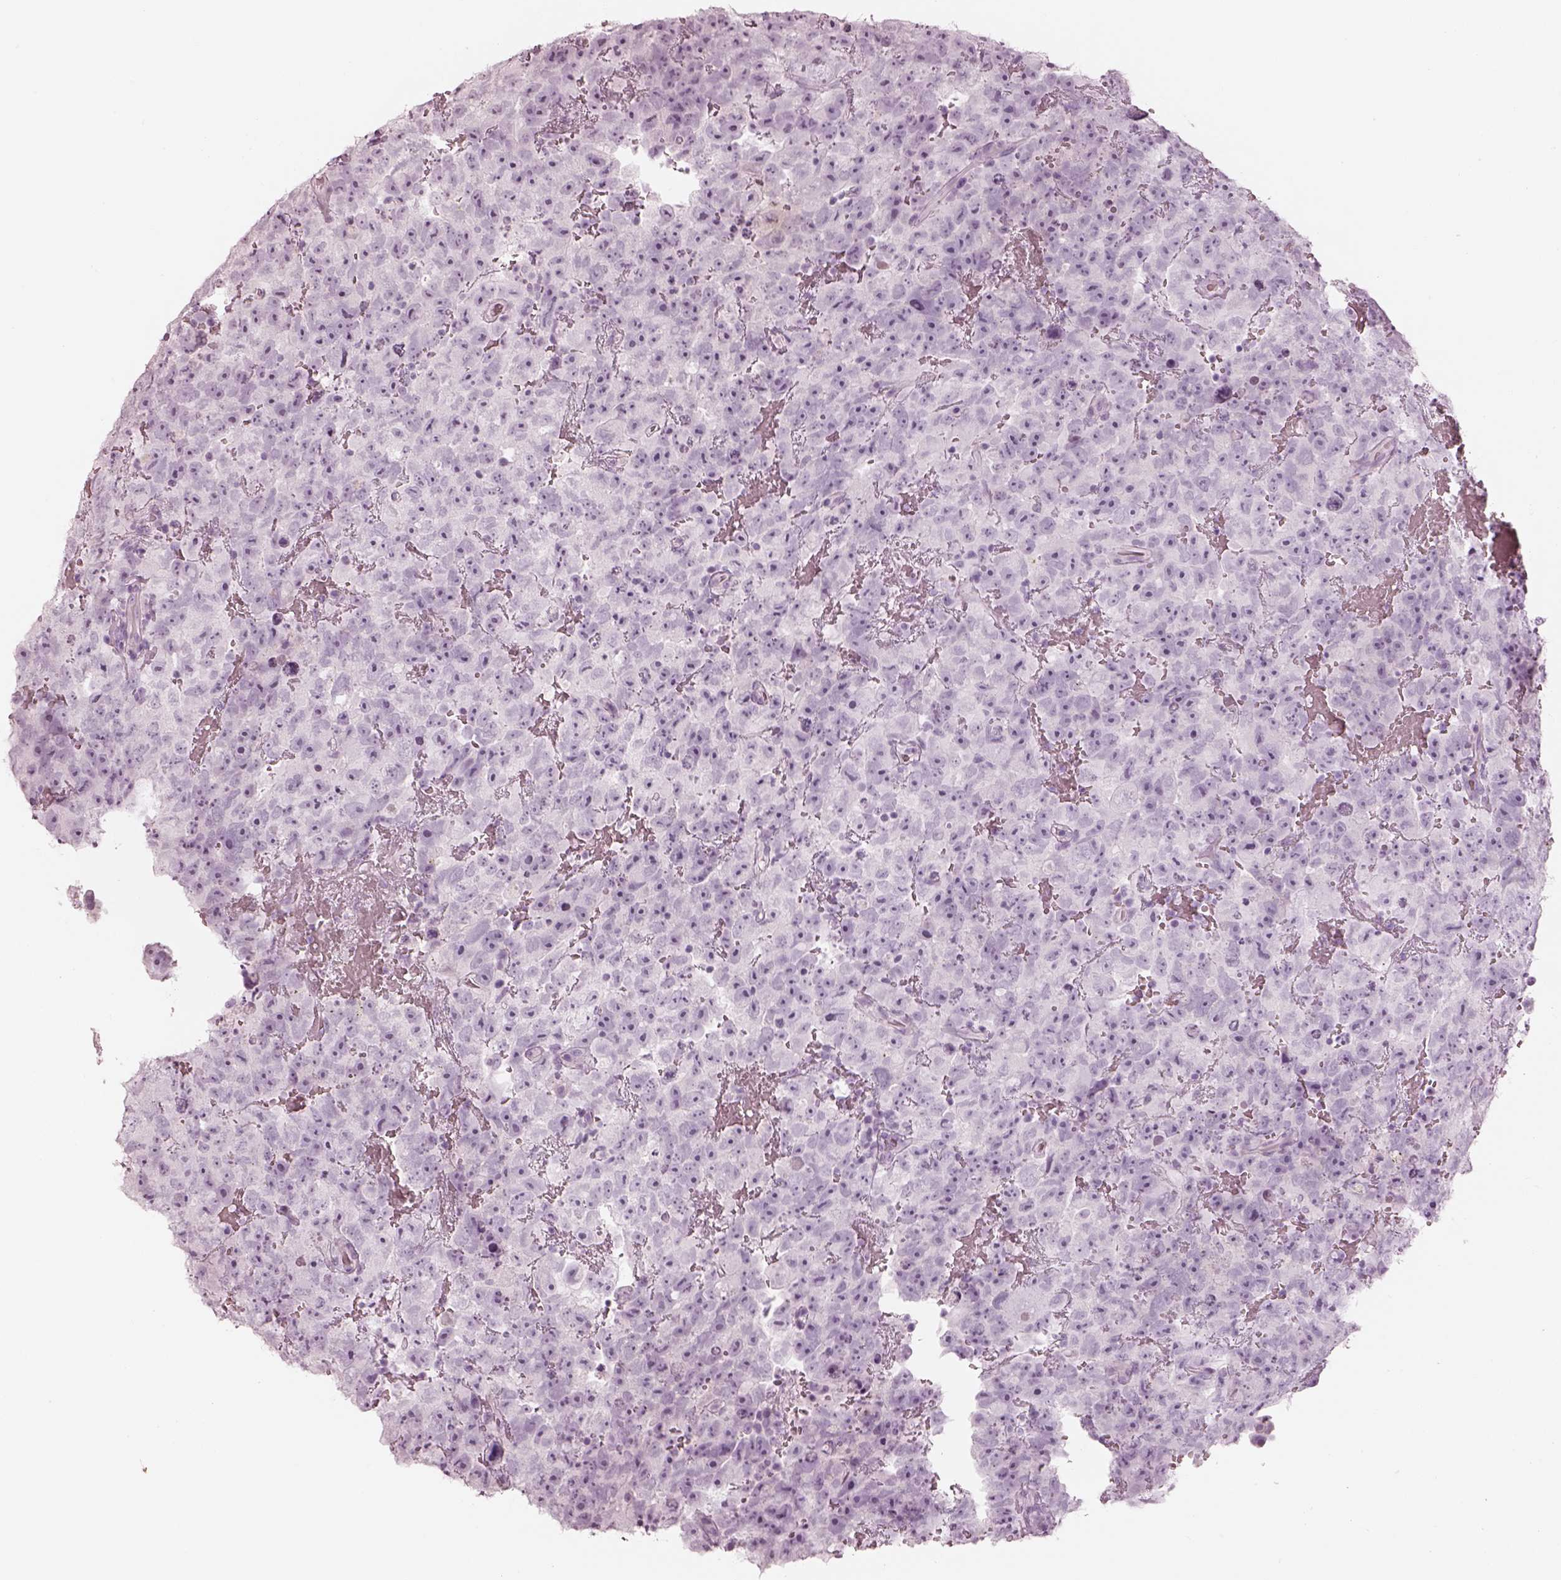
{"staining": {"intensity": "negative", "quantity": "none", "location": "none"}, "tissue": "testis cancer", "cell_type": "Tumor cells", "image_type": "cancer", "snomed": [{"axis": "morphology", "description": "Normal tissue, NOS"}, {"axis": "morphology", "description": "Carcinoma, Embryonal, NOS"}, {"axis": "topography", "description": "Testis"}, {"axis": "topography", "description": "Epididymis"}], "caption": "This is an immunohistochemistry (IHC) photomicrograph of human testis cancer. There is no staining in tumor cells.", "gene": "OPN4", "patient": {"sex": "male", "age": 24}}